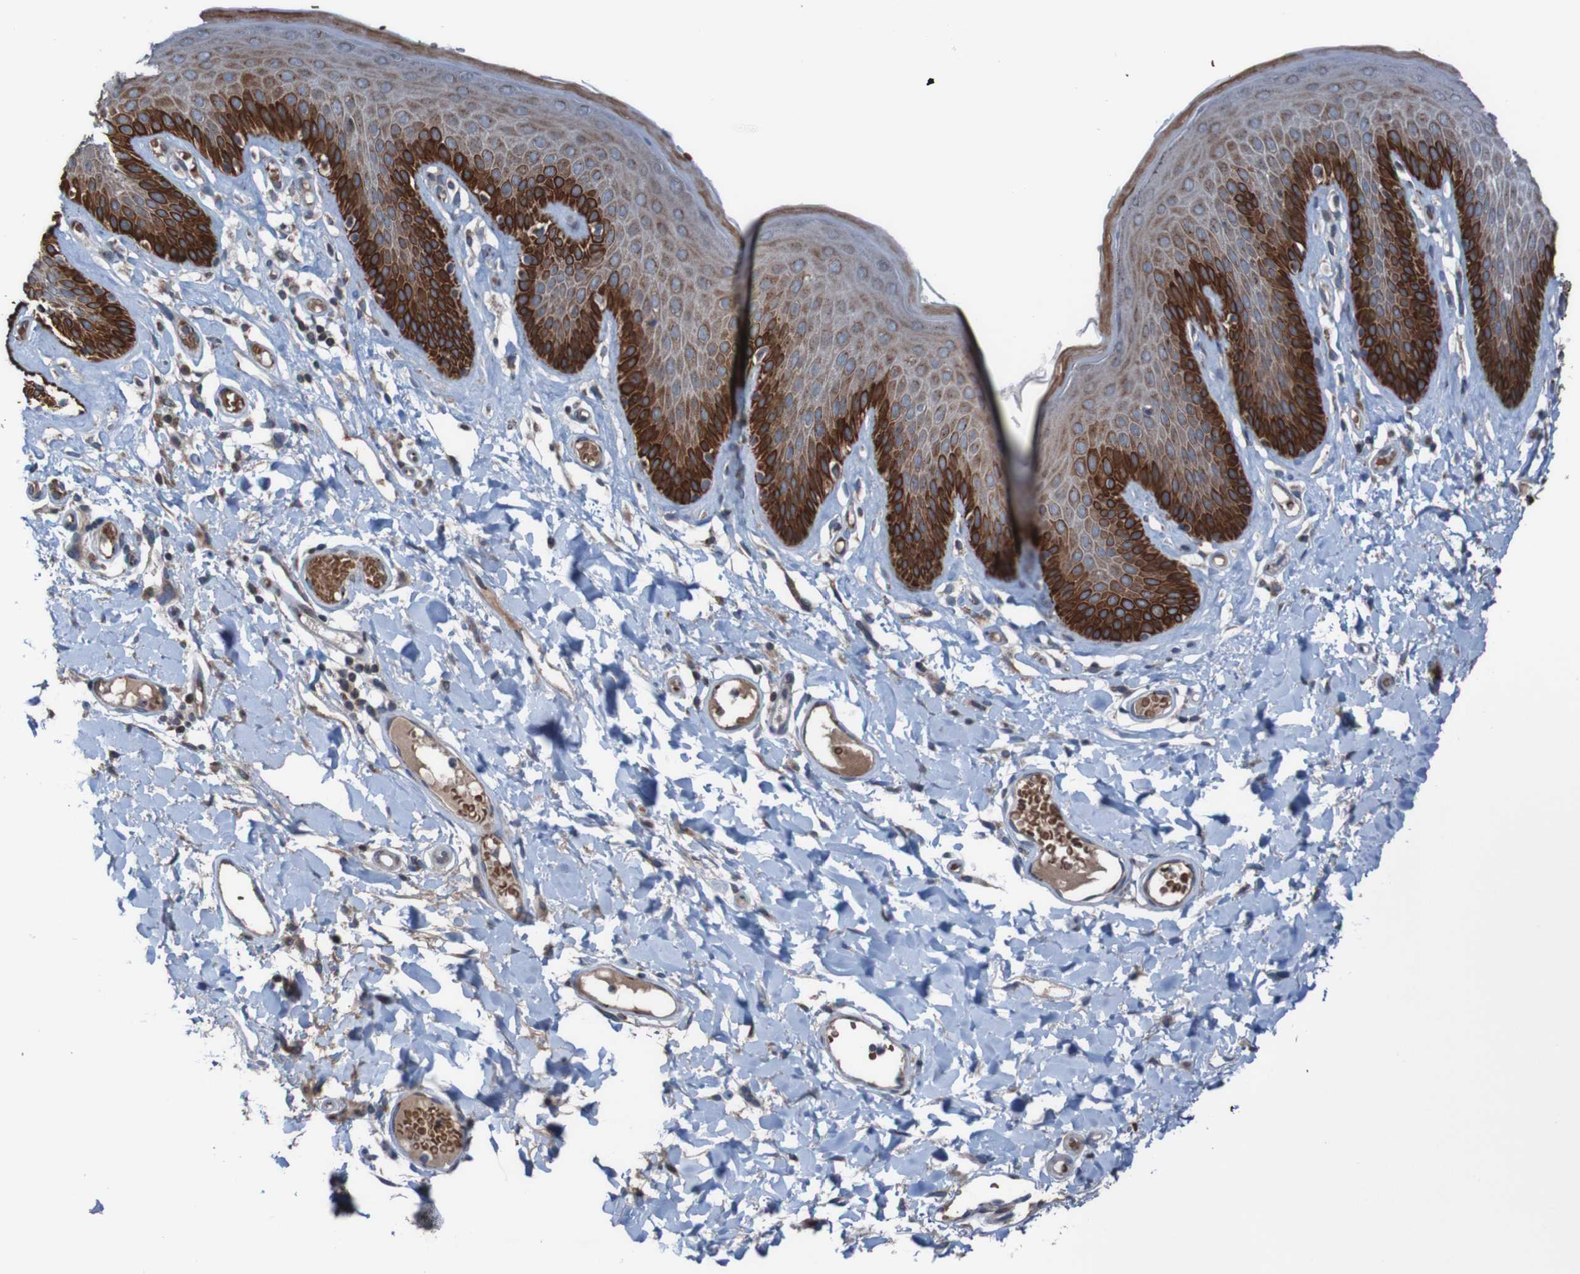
{"staining": {"intensity": "strong", "quantity": "25%-75%", "location": "cytoplasmic/membranous"}, "tissue": "skin", "cell_type": "Epidermal cells", "image_type": "normal", "snomed": [{"axis": "morphology", "description": "Normal tissue, NOS"}, {"axis": "topography", "description": "Vulva"}], "caption": "High-power microscopy captured an IHC photomicrograph of benign skin, revealing strong cytoplasmic/membranous staining in approximately 25%-75% of epidermal cells. Immunohistochemistry (ihc) stains the protein of interest in brown and the nuclei are stained blue.", "gene": "UNG", "patient": {"sex": "female", "age": 73}}